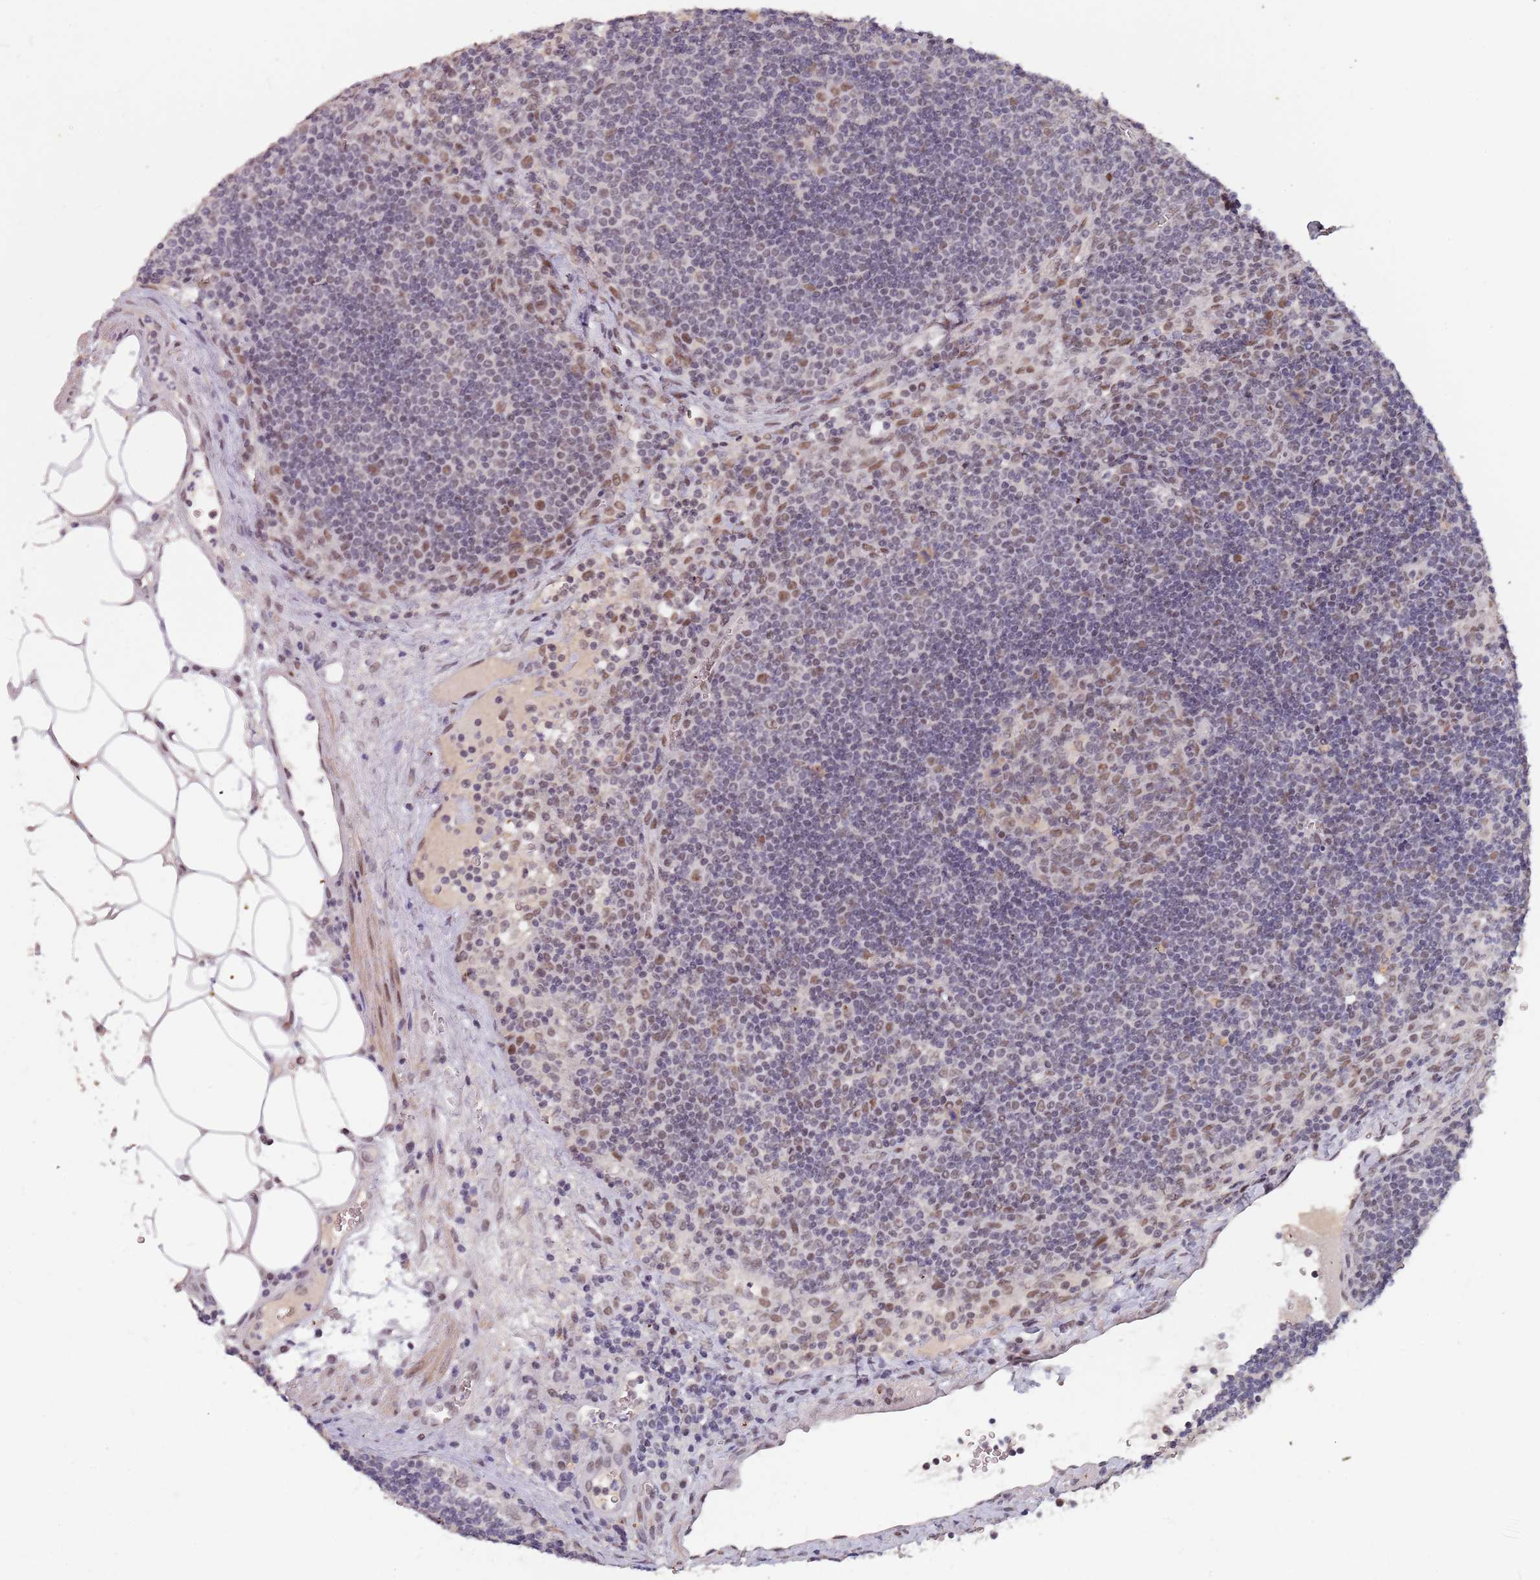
{"staining": {"intensity": "moderate", "quantity": "25%-75%", "location": "nuclear"}, "tissue": "lymph node", "cell_type": "Germinal center cells", "image_type": "normal", "snomed": [{"axis": "morphology", "description": "Normal tissue, NOS"}, {"axis": "topography", "description": "Lymph node"}], "caption": "Brown immunohistochemical staining in benign human lymph node reveals moderate nuclear positivity in approximately 25%-75% of germinal center cells. The staining was performed using DAB, with brown indicating positive protein expression. Nuclei are stained blue with hematoxylin.", "gene": "CIZ1", "patient": {"sex": "male", "age": 58}}